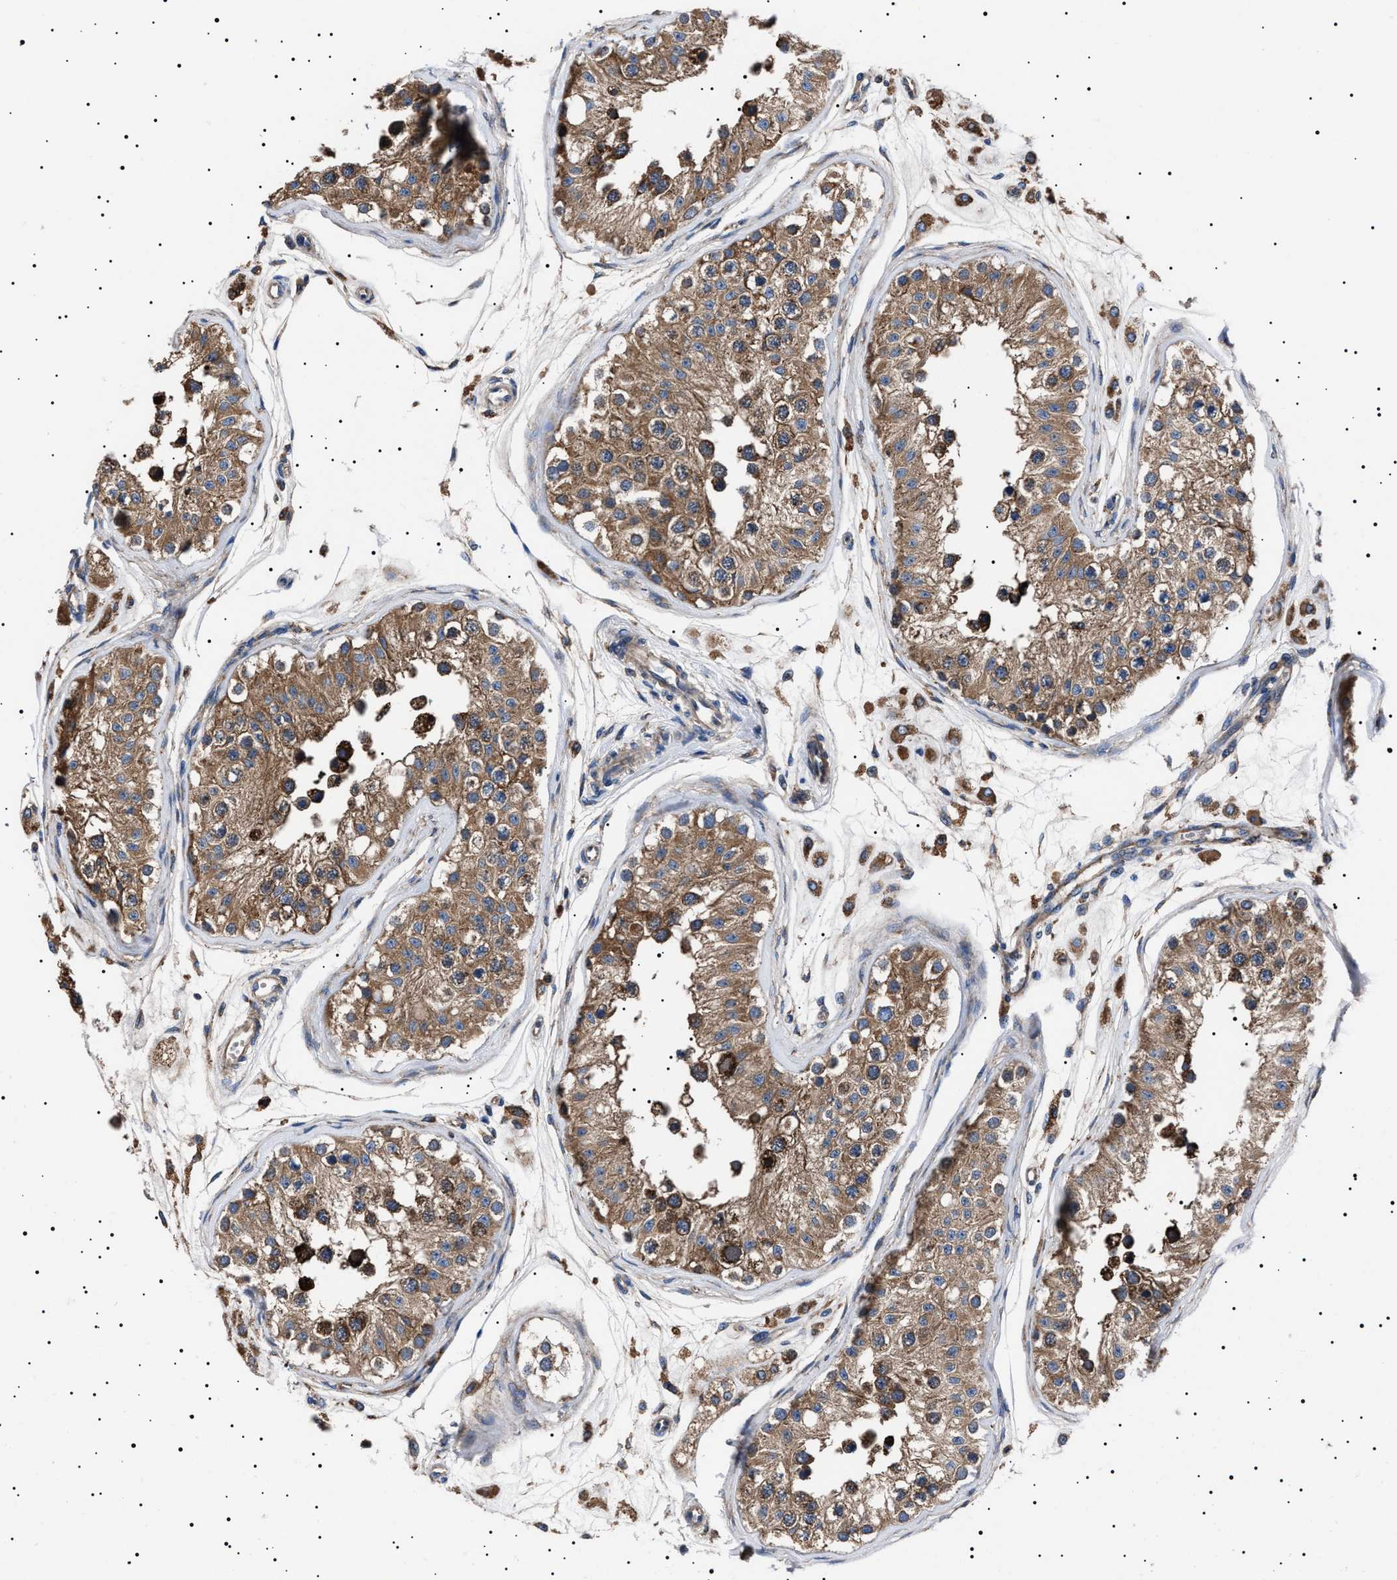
{"staining": {"intensity": "strong", "quantity": ">75%", "location": "cytoplasmic/membranous"}, "tissue": "testis", "cell_type": "Cells in seminiferous ducts", "image_type": "normal", "snomed": [{"axis": "morphology", "description": "Normal tissue, NOS"}, {"axis": "morphology", "description": "Adenocarcinoma, metastatic, NOS"}, {"axis": "topography", "description": "Testis"}], "caption": "Strong cytoplasmic/membranous staining is appreciated in about >75% of cells in seminiferous ducts in benign testis.", "gene": "TOP1MT", "patient": {"sex": "male", "age": 26}}